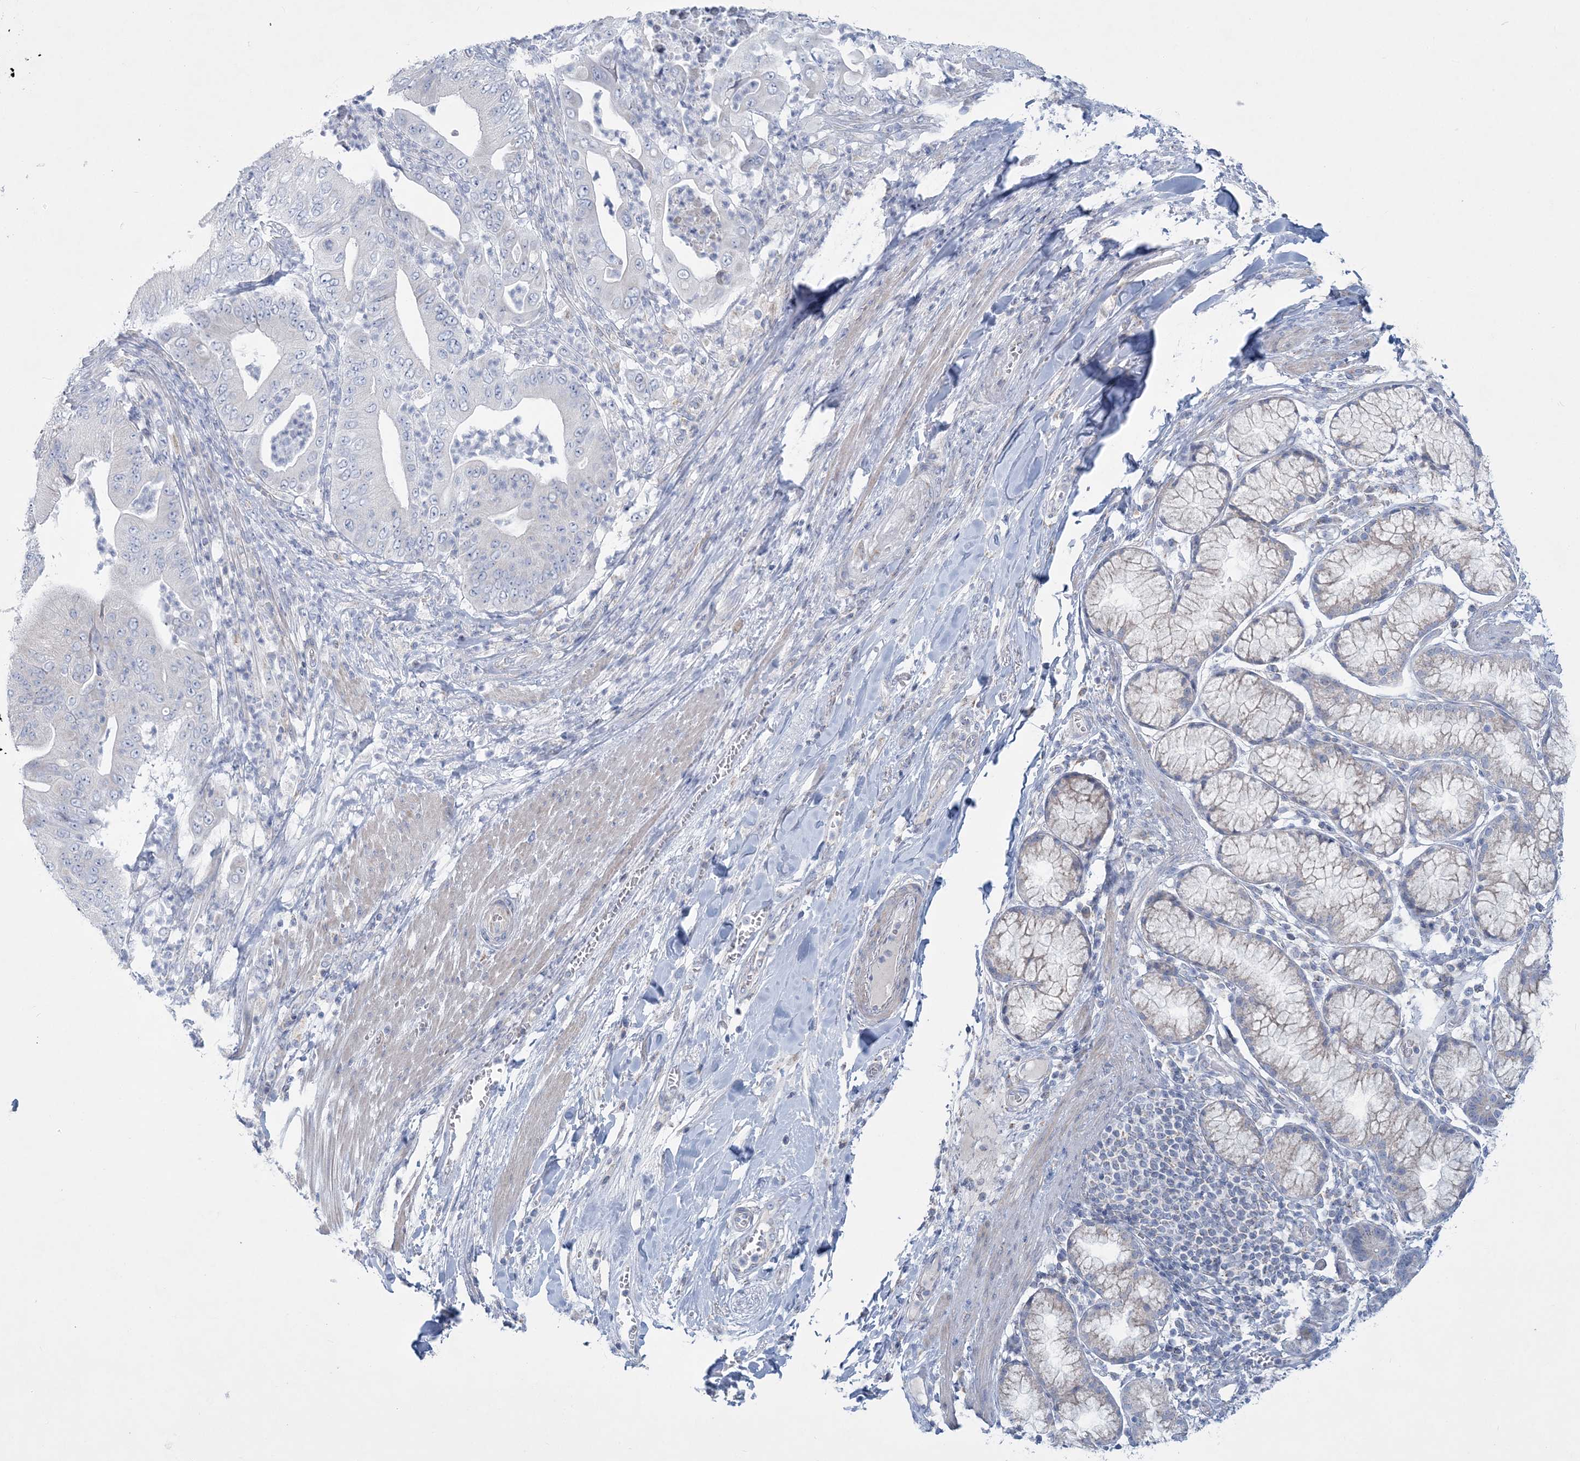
{"staining": {"intensity": "negative", "quantity": "none", "location": "none"}, "tissue": "pancreatic cancer", "cell_type": "Tumor cells", "image_type": "cancer", "snomed": [{"axis": "morphology", "description": "Adenocarcinoma, NOS"}, {"axis": "topography", "description": "Pancreas"}], "caption": "Tumor cells are negative for brown protein staining in pancreatic cancer.", "gene": "TBC1D7", "patient": {"sex": "female", "age": 77}}